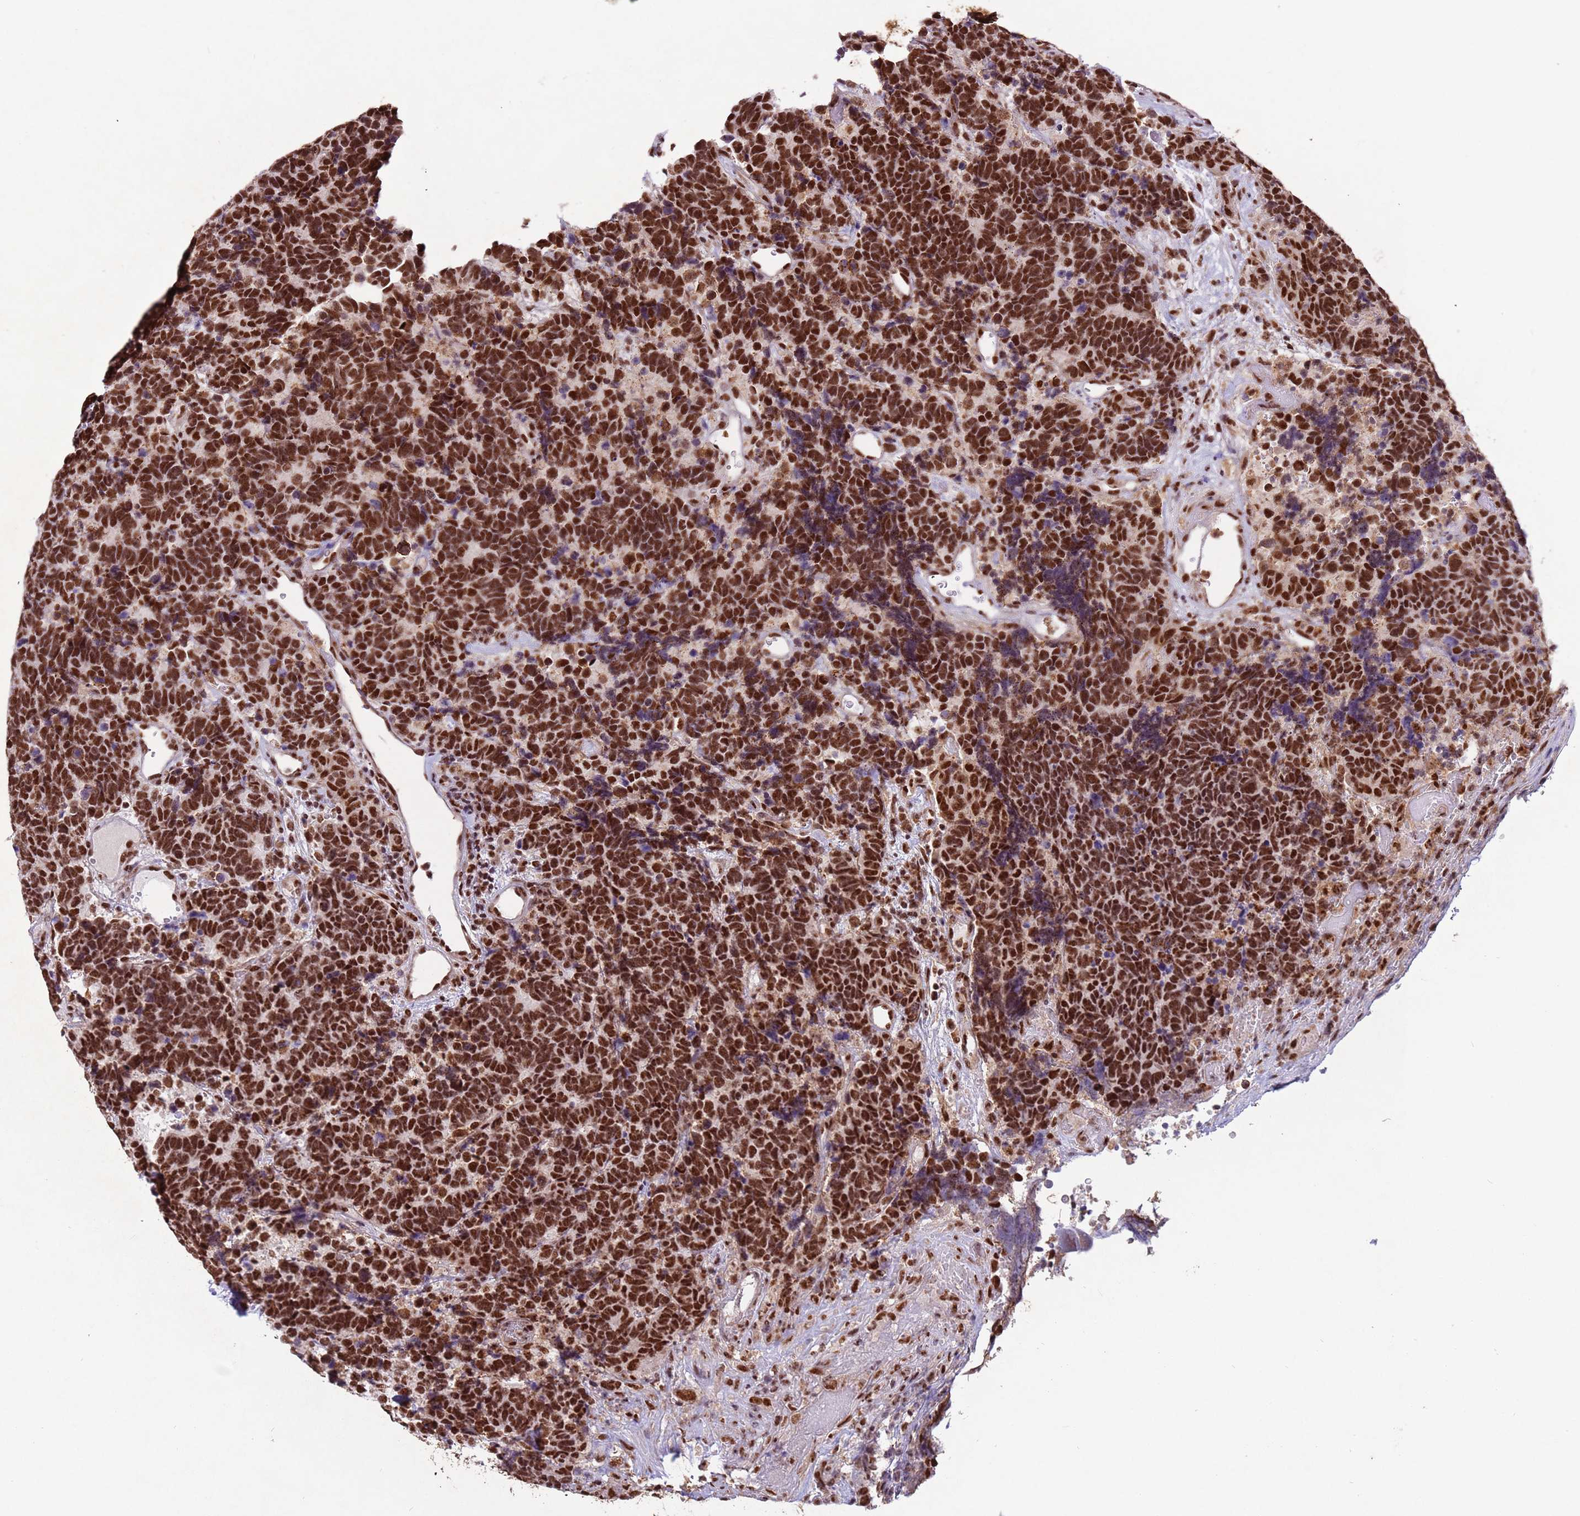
{"staining": {"intensity": "strong", "quantity": ">75%", "location": "nuclear"}, "tissue": "carcinoid", "cell_type": "Tumor cells", "image_type": "cancer", "snomed": [{"axis": "morphology", "description": "Carcinoma, NOS"}, {"axis": "morphology", "description": "Carcinoid, malignant, NOS"}, {"axis": "topography", "description": "Urinary bladder"}], "caption": "Immunohistochemistry (IHC) micrograph of human carcinoid (malignant) stained for a protein (brown), which reveals high levels of strong nuclear positivity in about >75% of tumor cells.", "gene": "ESF1", "patient": {"sex": "male", "age": 57}}